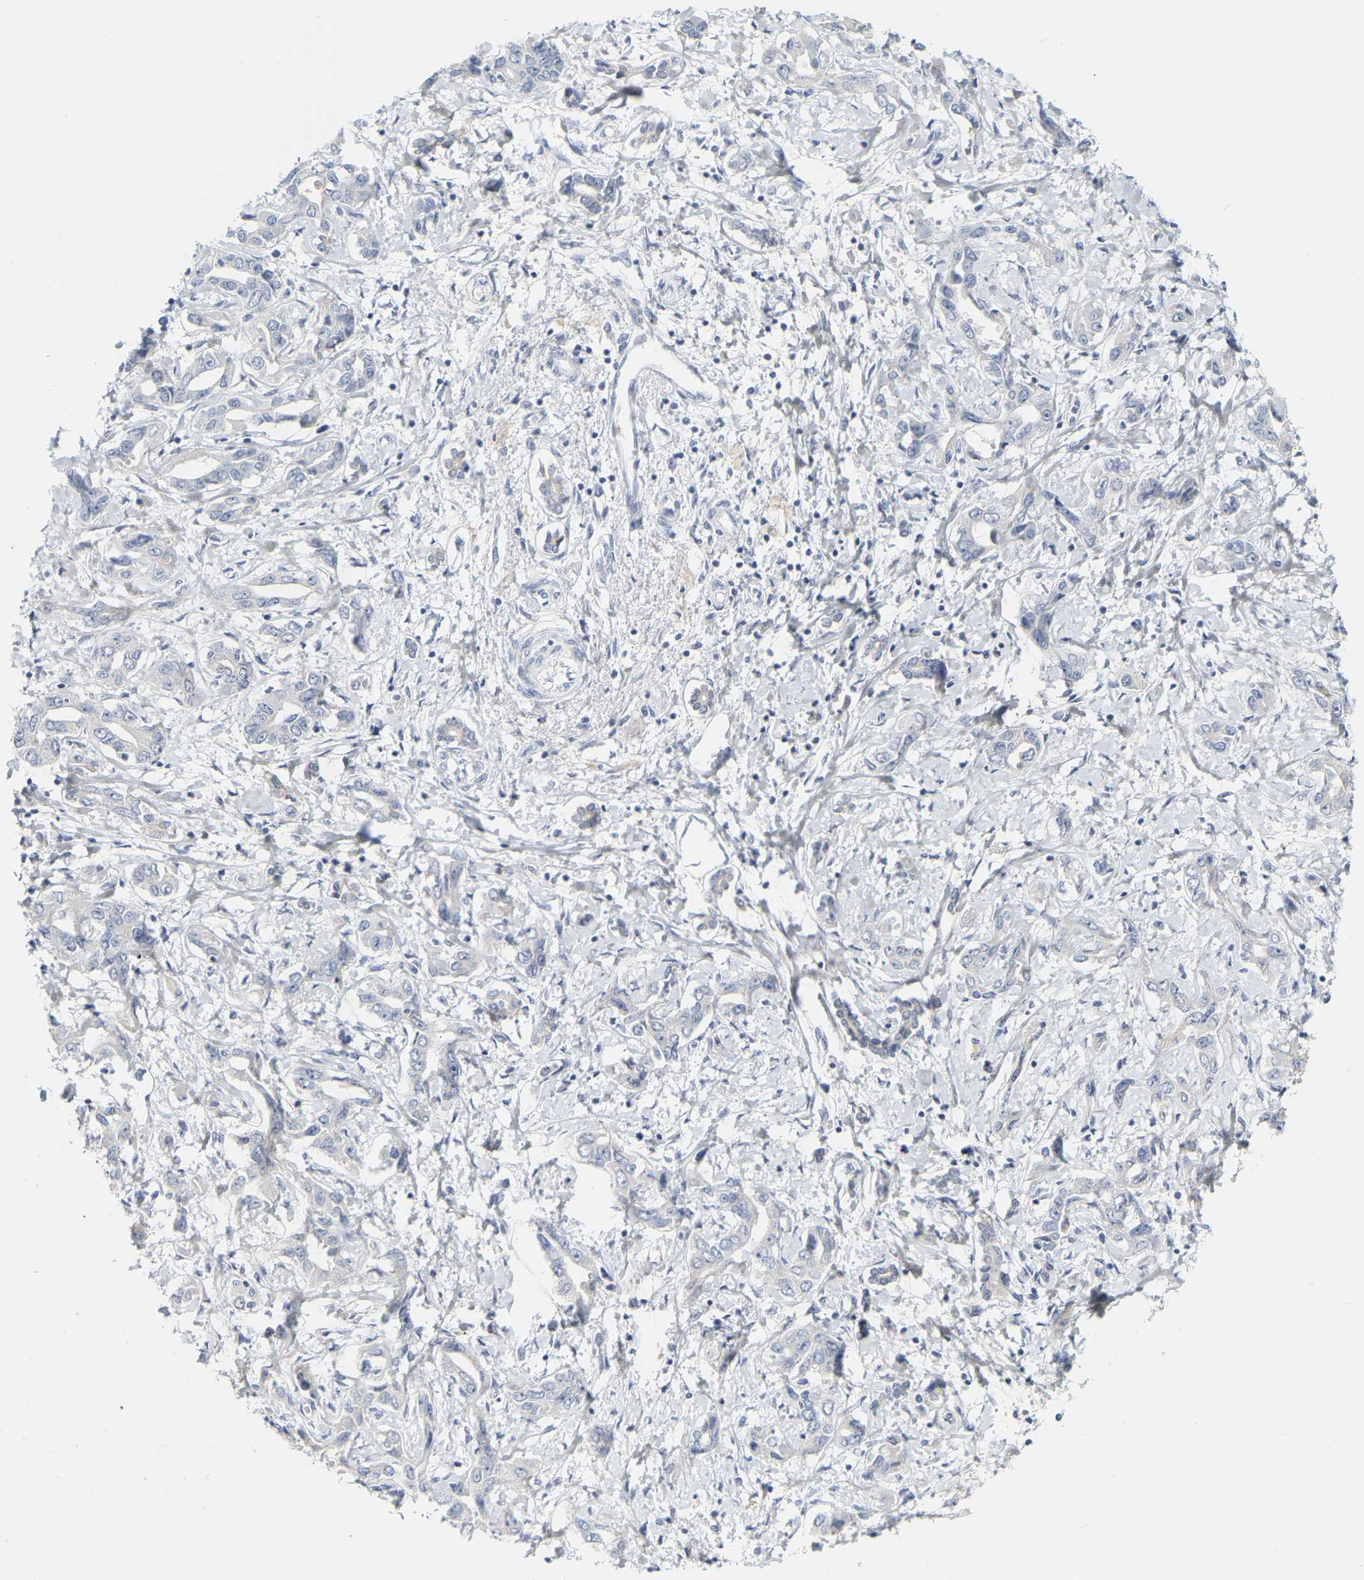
{"staining": {"intensity": "negative", "quantity": "none", "location": "none"}, "tissue": "liver cancer", "cell_type": "Tumor cells", "image_type": "cancer", "snomed": [{"axis": "morphology", "description": "Cholangiocarcinoma"}, {"axis": "topography", "description": "Liver"}], "caption": "An IHC histopathology image of liver cholangiocarcinoma is shown. There is no staining in tumor cells of liver cholangiocarcinoma.", "gene": "KRT76", "patient": {"sex": "male", "age": 59}}